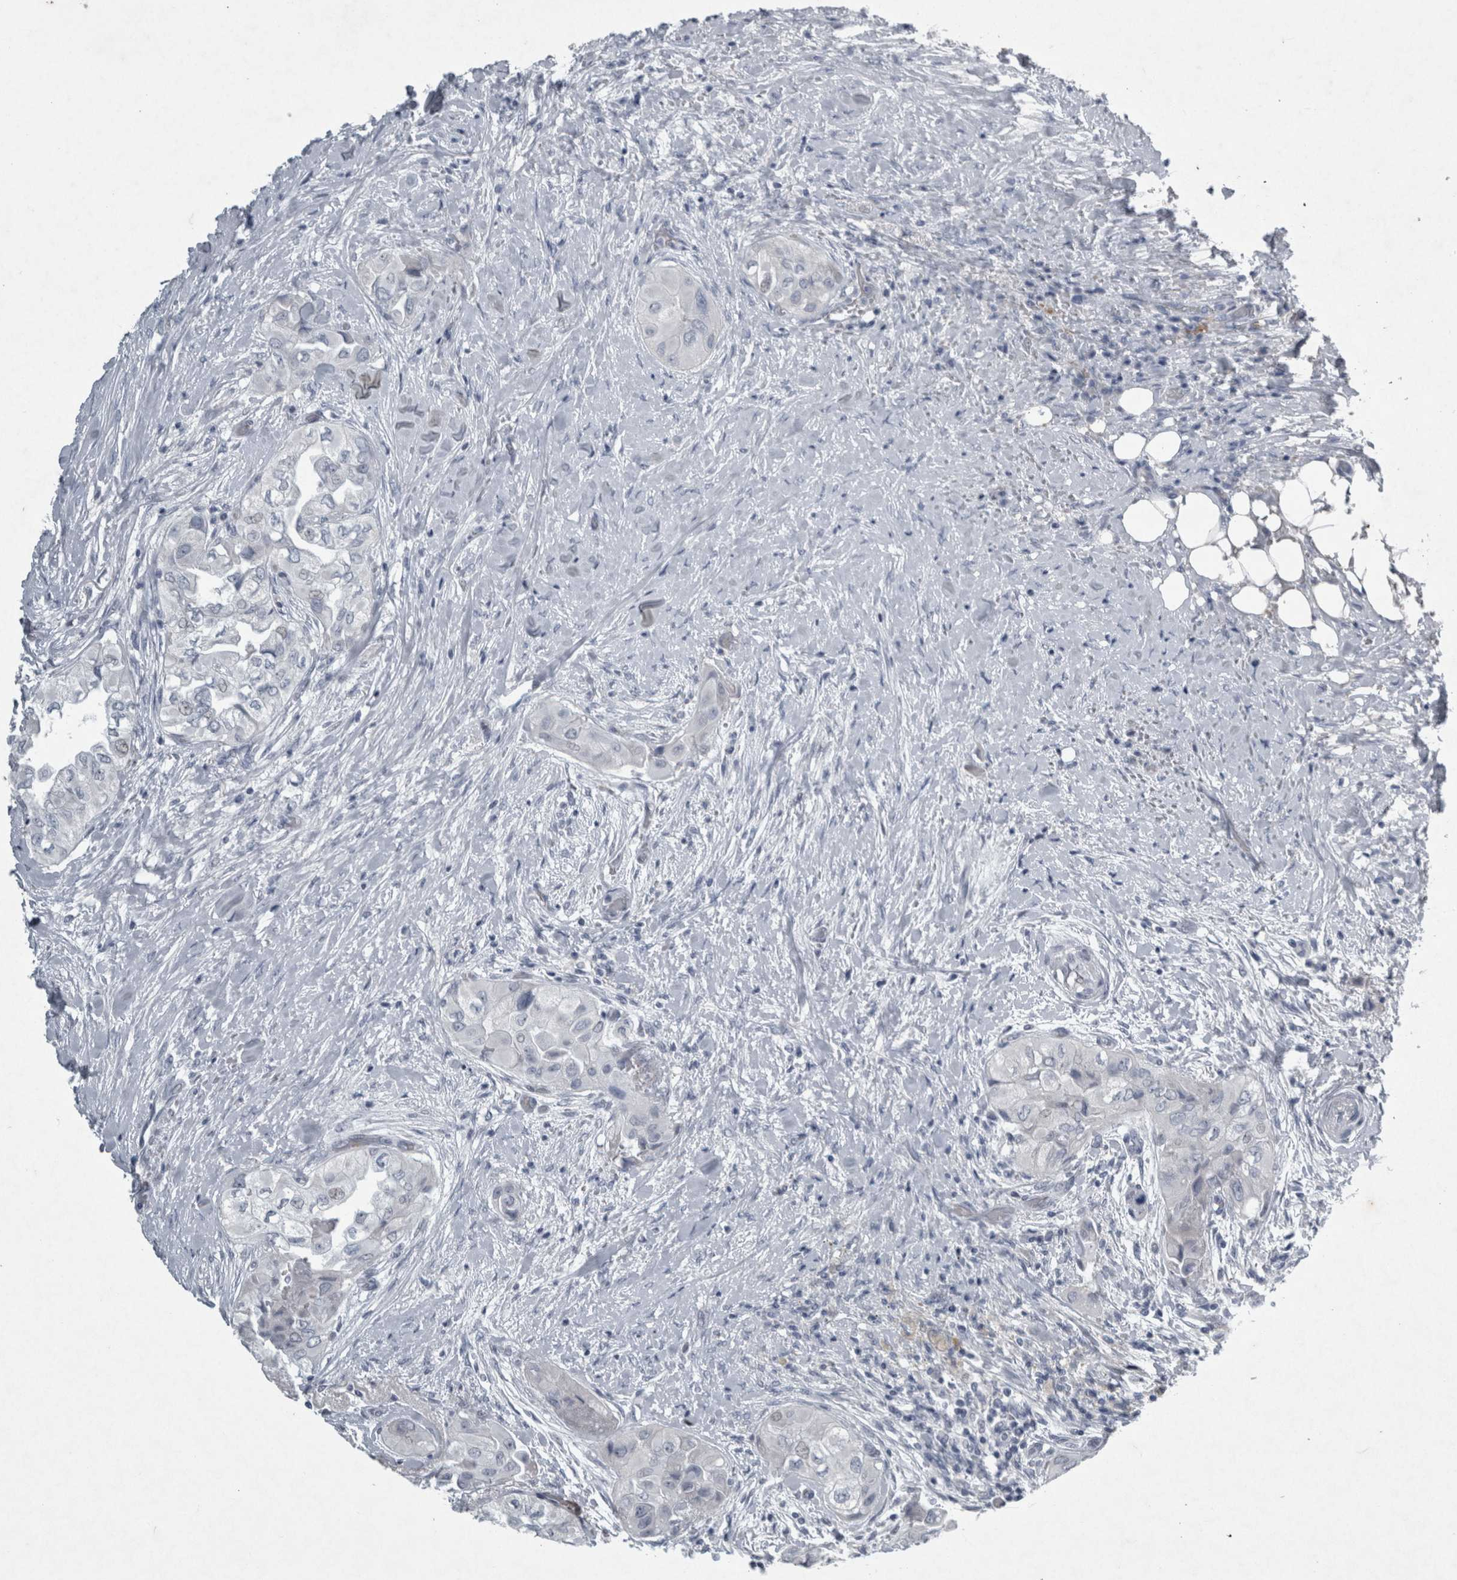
{"staining": {"intensity": "negative", "quantity": "none", "location": "none"}, "tissue": "thyroid cancer", "cell_type": "Tumor cells", "image_type": "cancer", "snomed": [{"axis": "morphology", "description": "Papillary adenocarcinoma, NOS"}, {"axis": "topography", "description": "Thyroid gland"}], "caption": "There is no significant expression in tumor cells of thyroid cancer.", "gene": "PDX1", "patient": {"sex": "female", "age": 59}}